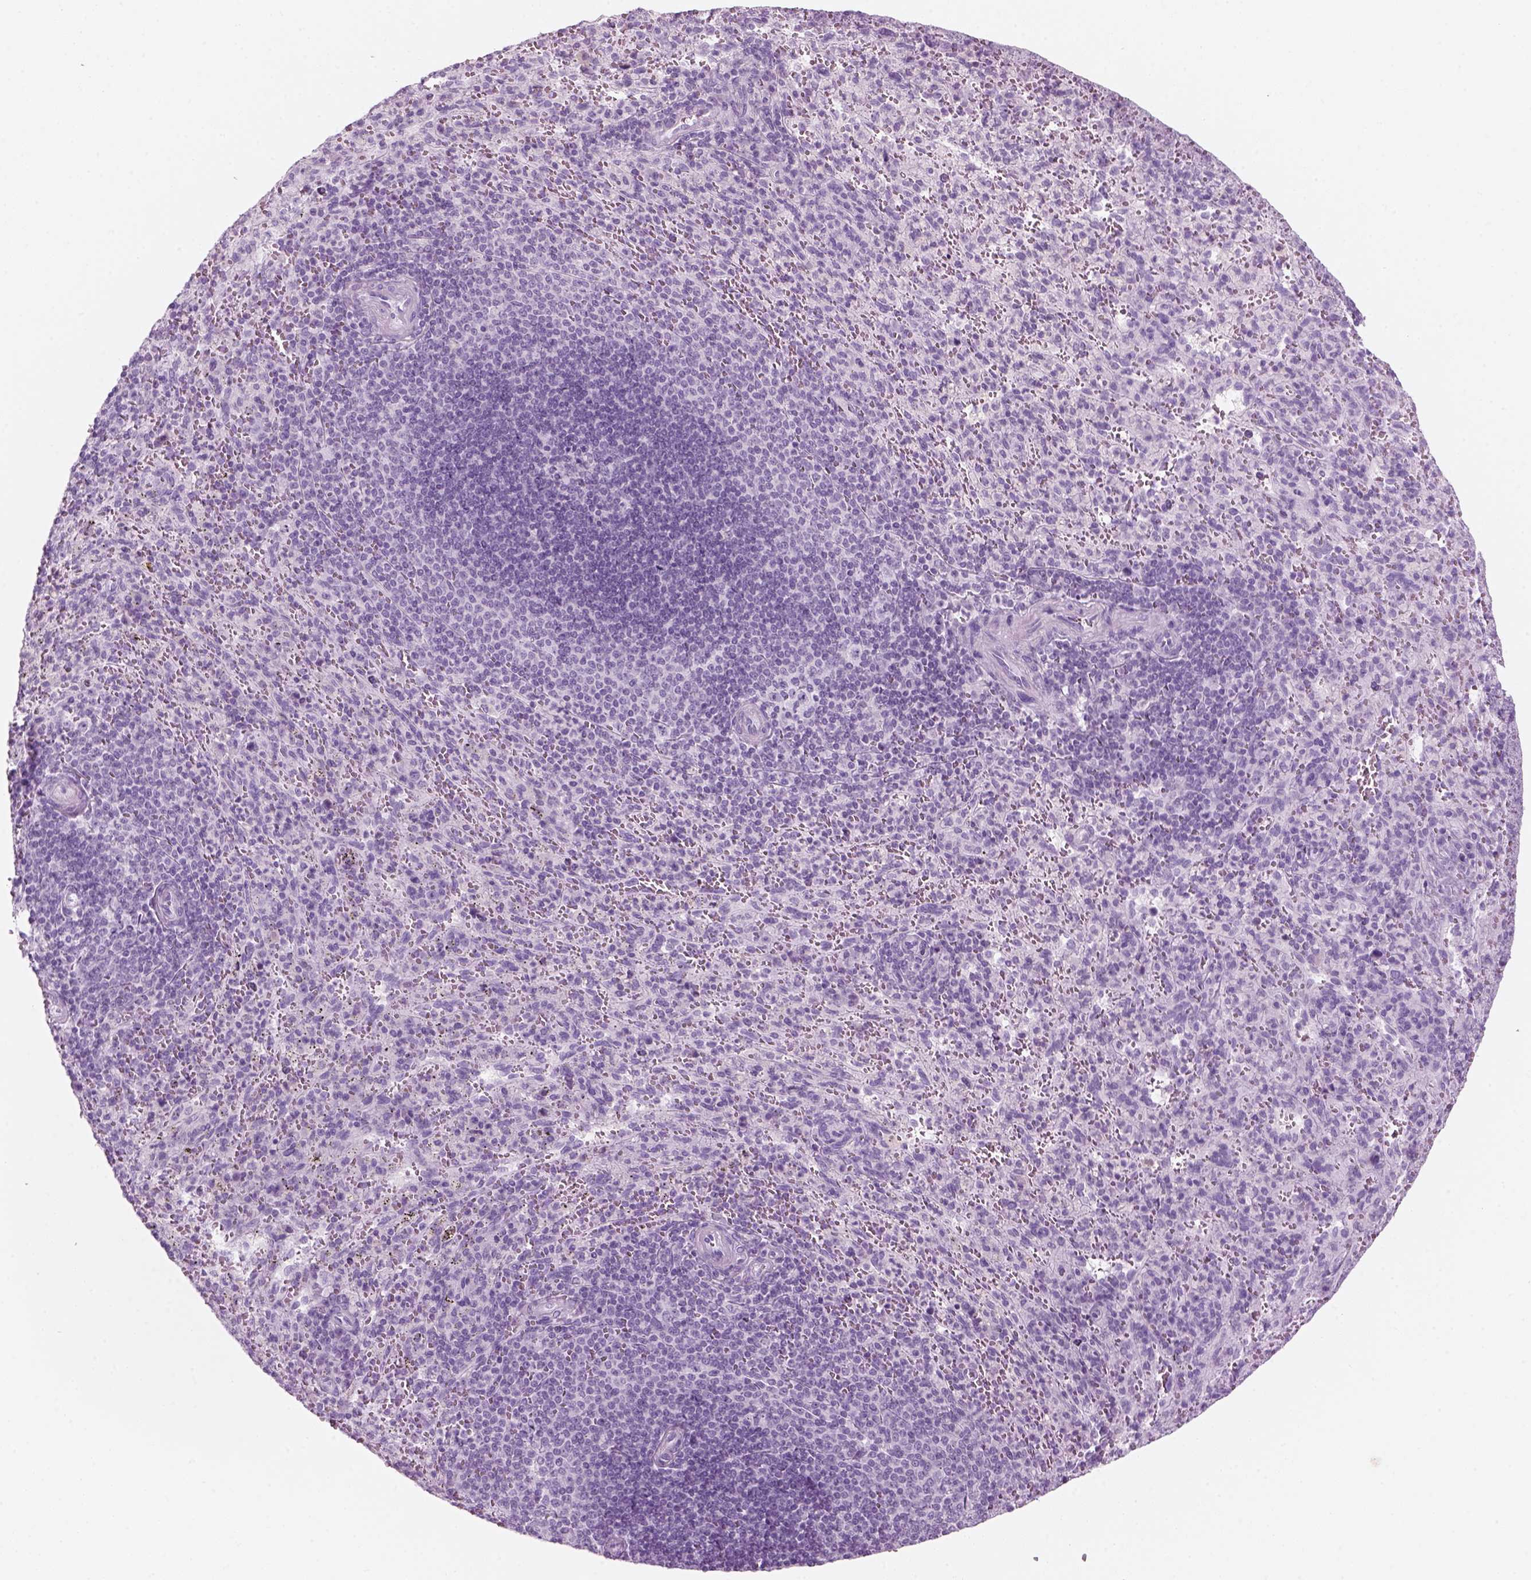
{"staining": {"intensity": "negative", "quantity": "none", "location": "none"}, "tissue": "spleen", "cell_type": "Cells in red pulp", "image_type": "normal", "snomed": [{"axis": "morphology", "description": "Normal tissue, NOS"}, {"axis": "topography", "description": "Spleen"}], "caption": "Immunohistochemical staining of normal spleen shows no significant staining in cells in red pulp.", "gene": "KRTAP11", "patient": {"sex": "male", "age": 57}}